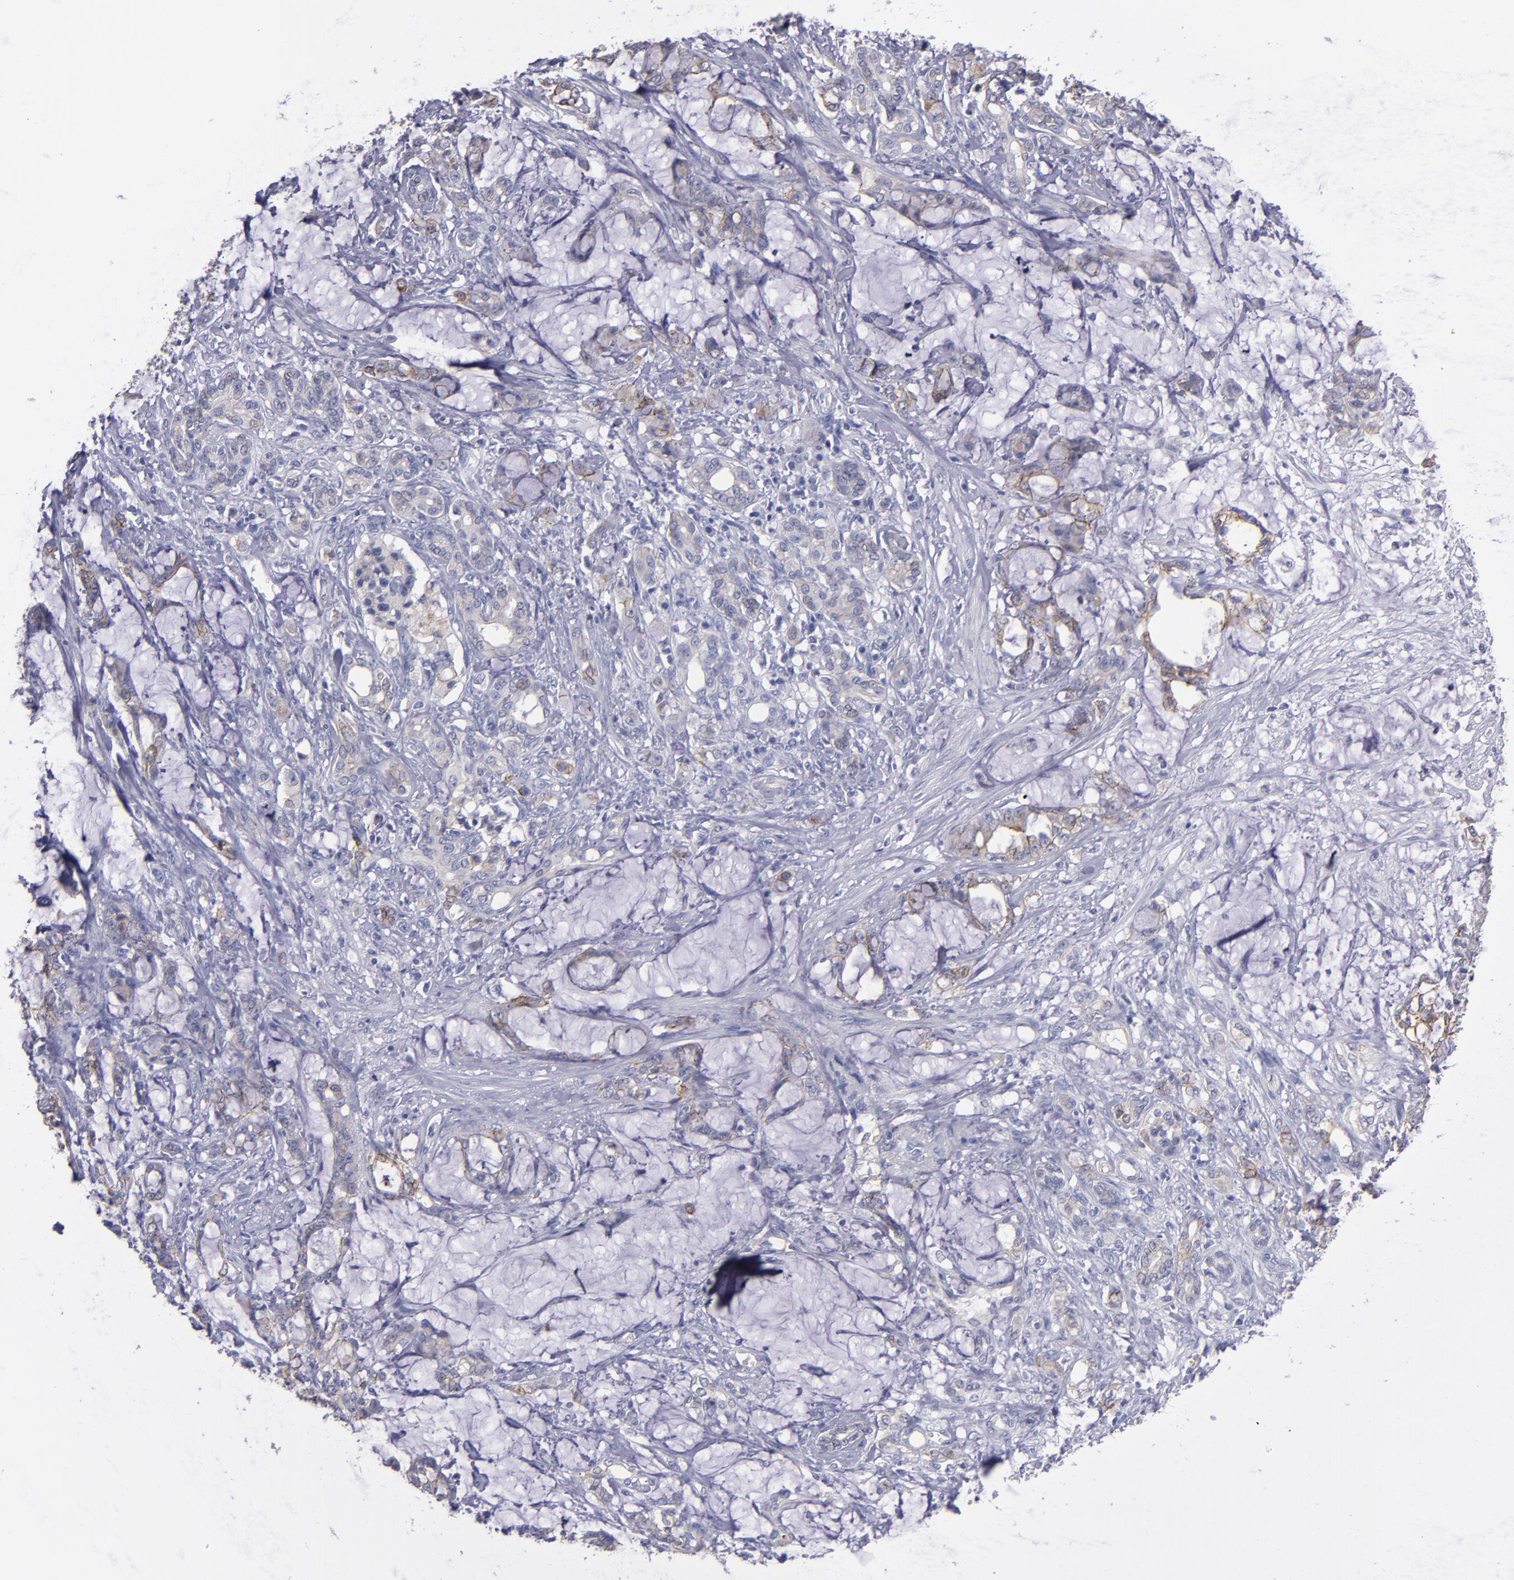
{"staining": {"intensity": "moderate", "quantity": ">75%", "location": "cytoplasmic/membranous"}, "tissue": "pancreatic cancer", "cell_type": "Tumor cells", "image_type": "cancer", "snomed": [{"axis": "morphology", "description": "Adenocarcinoma, NOS"}, {"axis": "topography", "description": "Pancreas"}], "caption": "Brown immunohistochemical staining in pancreatic cancer exhibits moderate cytoplasmic/membranous positivity in about >75% of tumor cells. The protein is shown in brown color, while the nuclei are stained blue.", "gene": "CDH3", "patient": {"sex": "female", "age": 73}}